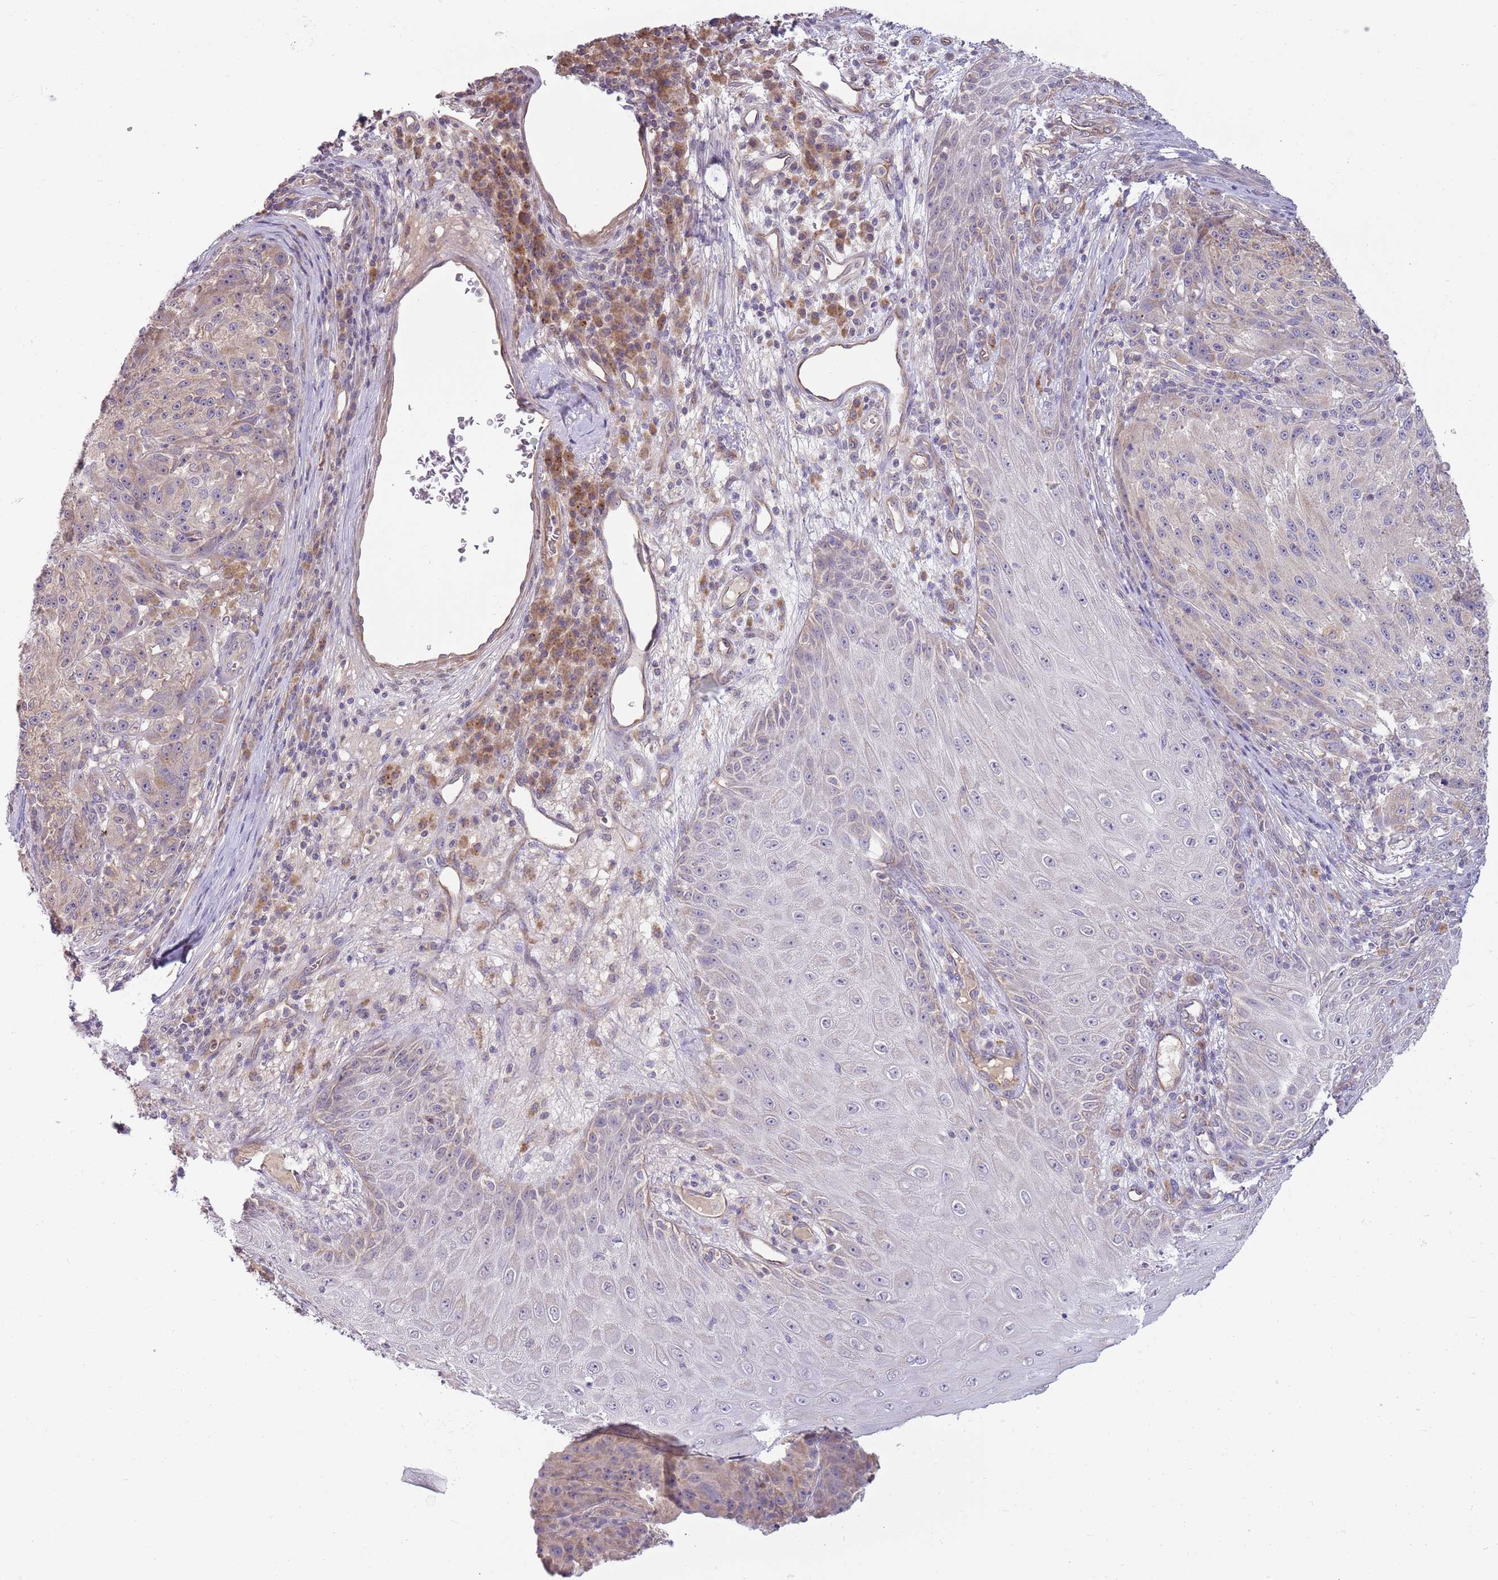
{"staining": {"intensity": "weak", "quantity": "<25%", "location": "cytoplasmic/membranous"}, "tissue": "melanoma", "cell_type": "Tumor cells", "image_type": "cancer", "snomed": [{"axis": "morphology", "description": "Malignant melanoma, NOS"}, {"axis": "topography", "description": "Skin"}], "caption": "Melanoma was stained to show a protein in brown. There is no significant staining in tumor cells. (Immunohistochemistry (ihc), brightfield microscopy, high magnification).", "gene": "SKOR2", "patient": {"sex": "male", "age": 53}}